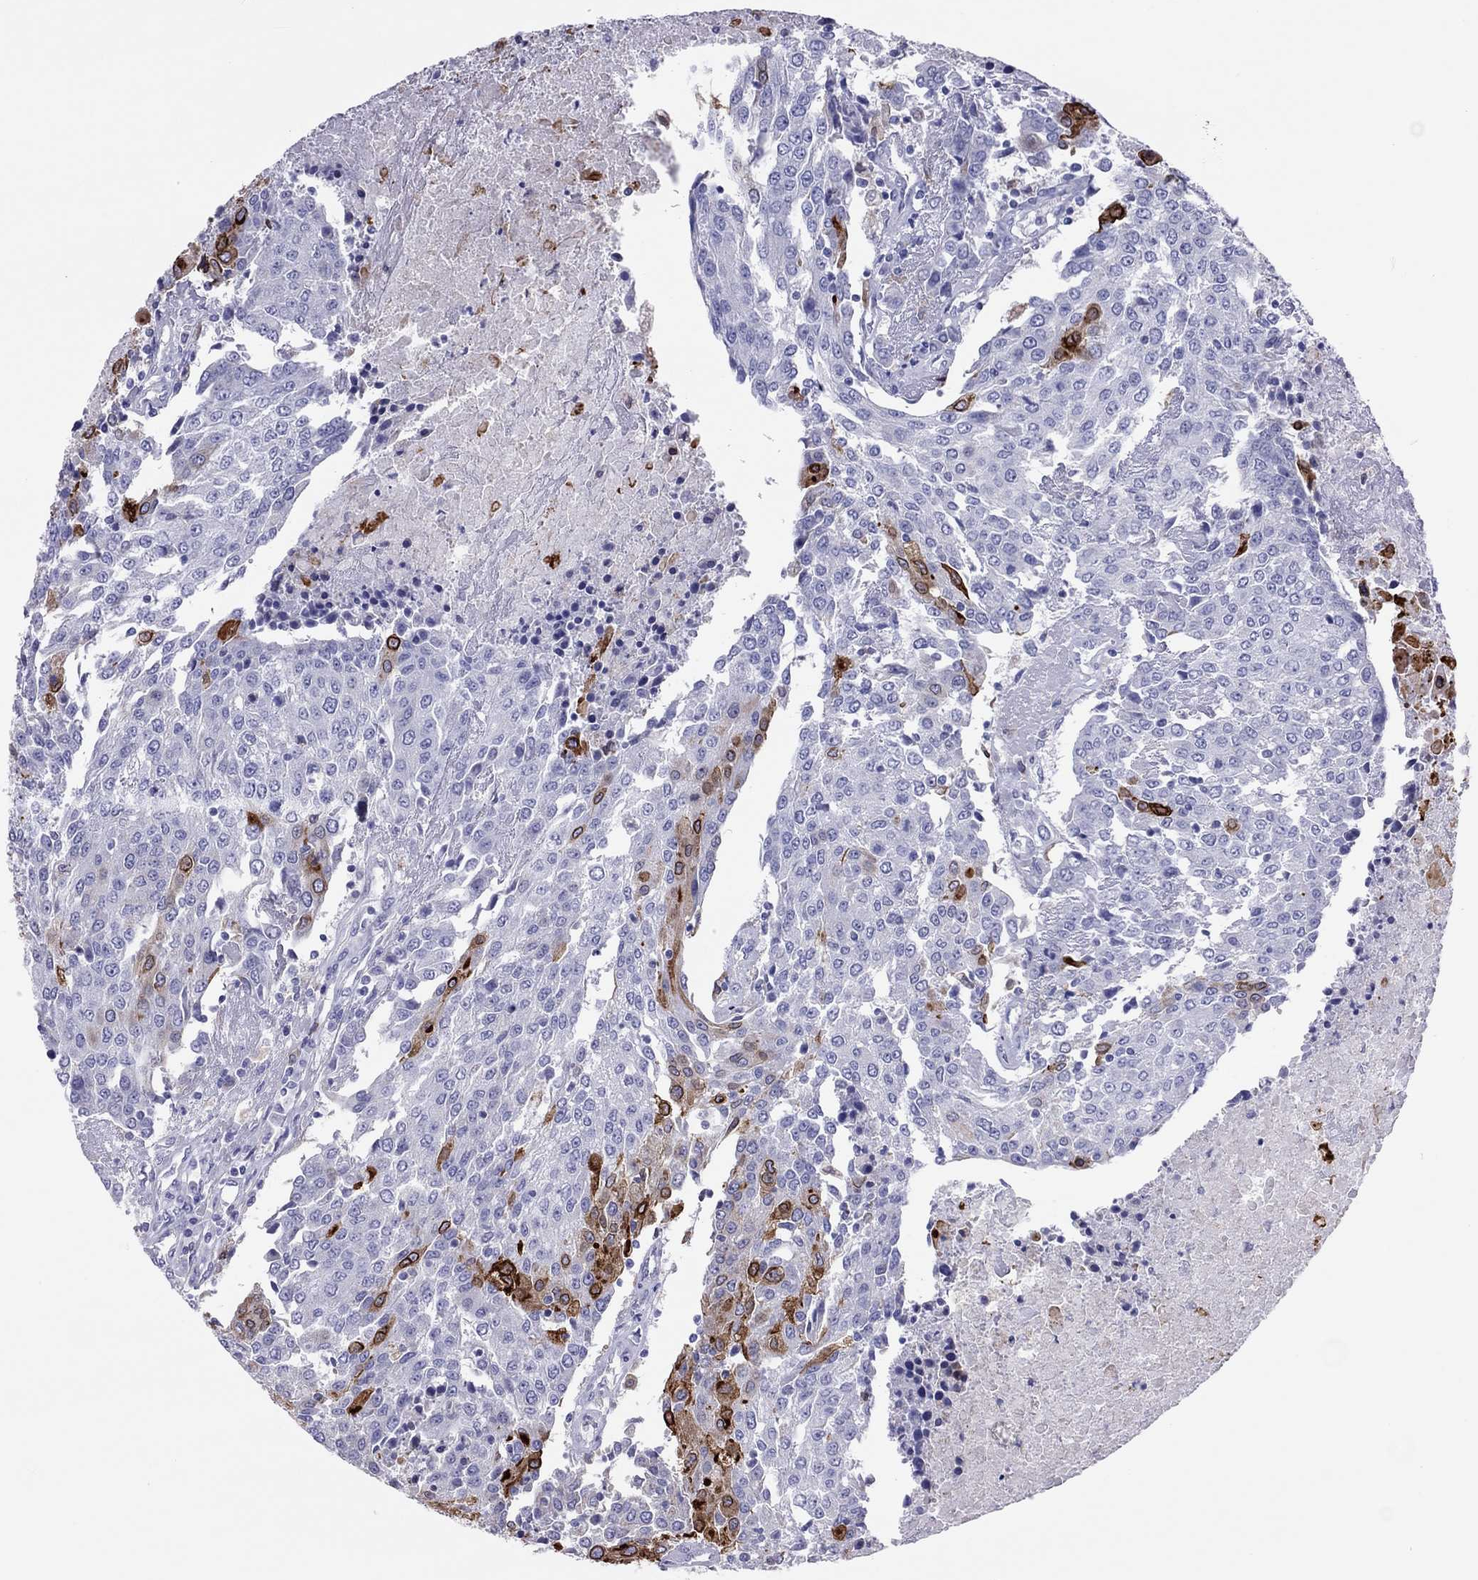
{"staining": {"intensity": "negative", "quantity": "none", "location": "none"}, "tissue": "urothelial cancer", "cell_type": "Tumor cells", "image_type": "cancer", "snomed": [{"axis": "morphology", "description": "Urothelial carcinoma, High grade"}, {"axis": "topography", "description": "Urinary bladder"}], "caption": "Immunohistochemistry of human urothelial cancer reveals no staining in tumor cells. Nuclei are stained in blue.", "gene": "ADORA2A", "patient": {"sex": "female", "age": 85}}